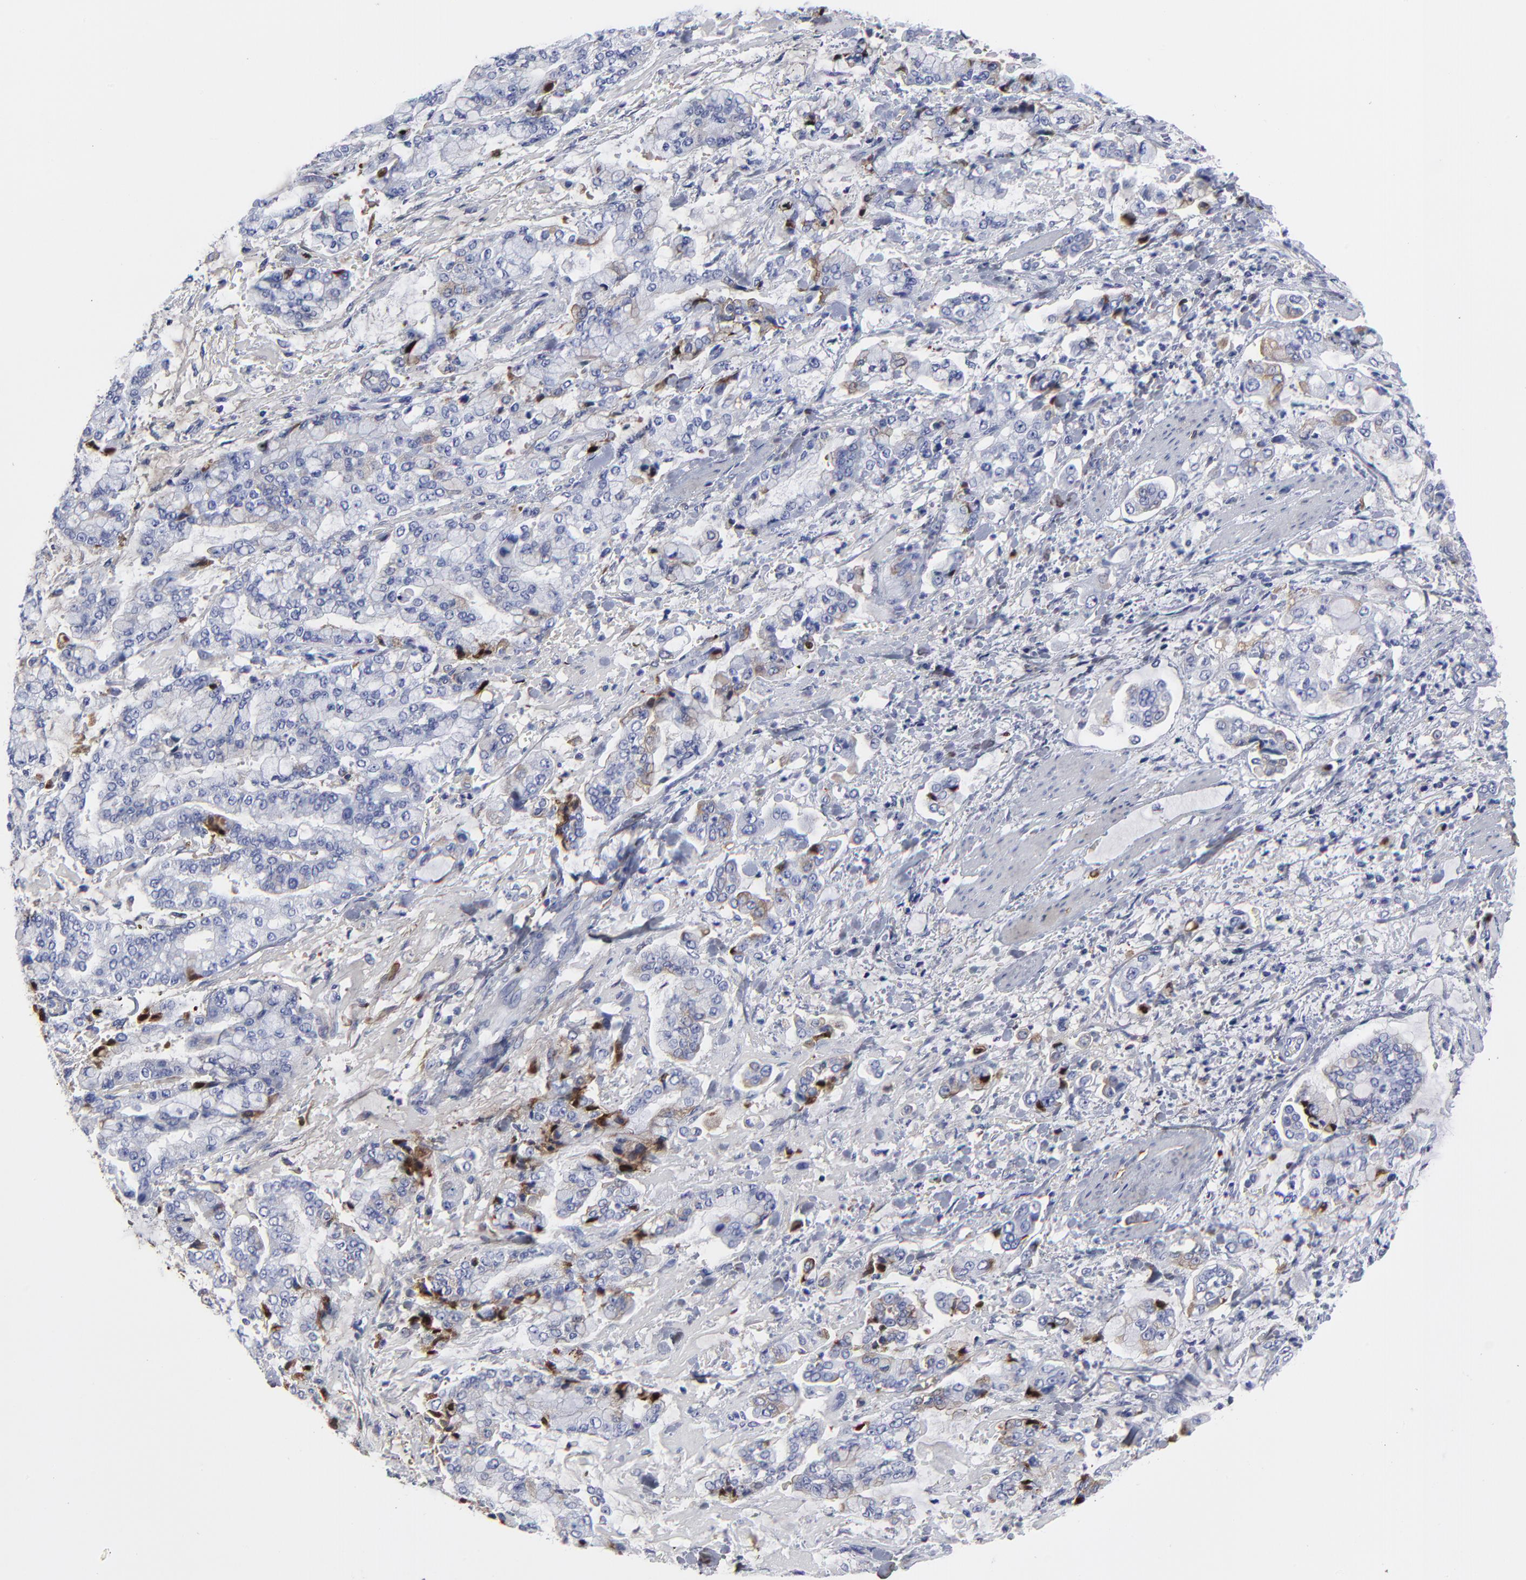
{"staining": {"intensity": "weak", "quantity": "<25%", "location": "cytoplasmic/membranous"}, "tissue": "stomach cancer", "cell_type": "Tumor cells", "image_type": "cancer", "snomed": [{"axis": "morphology", "description": "Normal tissue, NOS"}, {"axis": "morphology", "description": "Adenocarcinoma, NOS"}, {"axis": "topography", "description": "Stomach, upper"}, {"axis": "topography", "description": "Stomach"}], "caption": "This is an IHC photomicrograph of adenocarcinoma (stomach). There is no staining in tumor cells.", "gene": "DCN", "patient": {"sex": "male", "age": 76}}